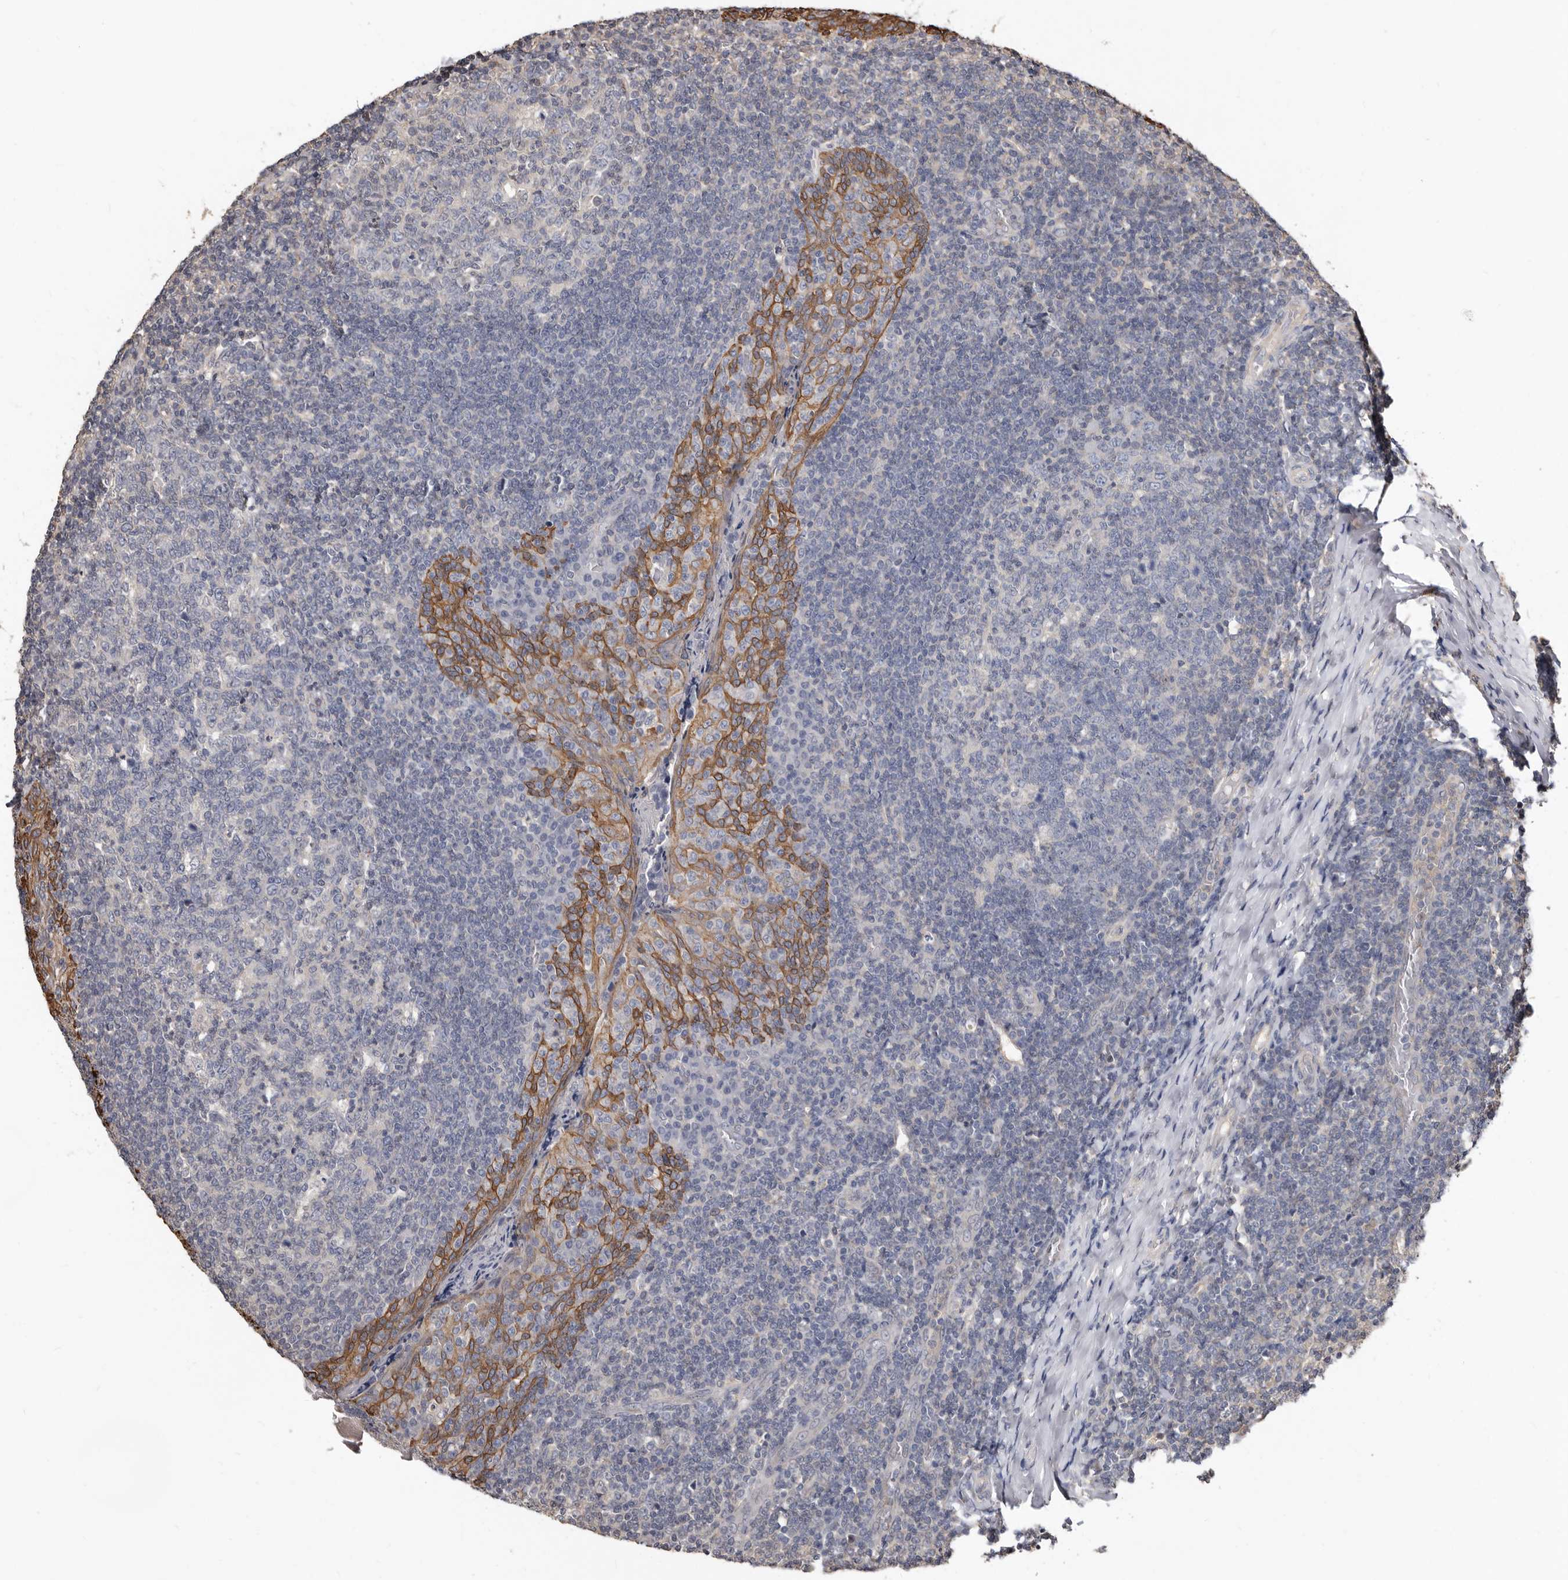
{"staining": {"intensity": "negative", "quantity": "none", "location": "none"}, "tissue": "tonsil", "cell_type": "Germinal center cells", "image_type": "normal", "snomed": [{"axis": "morphology", "description": "Normal tissue, NOS"}, {"axis": "topography", "description": "Tonsil"}], "caption": "Human tonsil stained for a protein using immunohistochemistry (IHC) shows no expression in germinal center cells.", "gene": "MRPL18", "patient": {"sex": "female", "age": 19}}